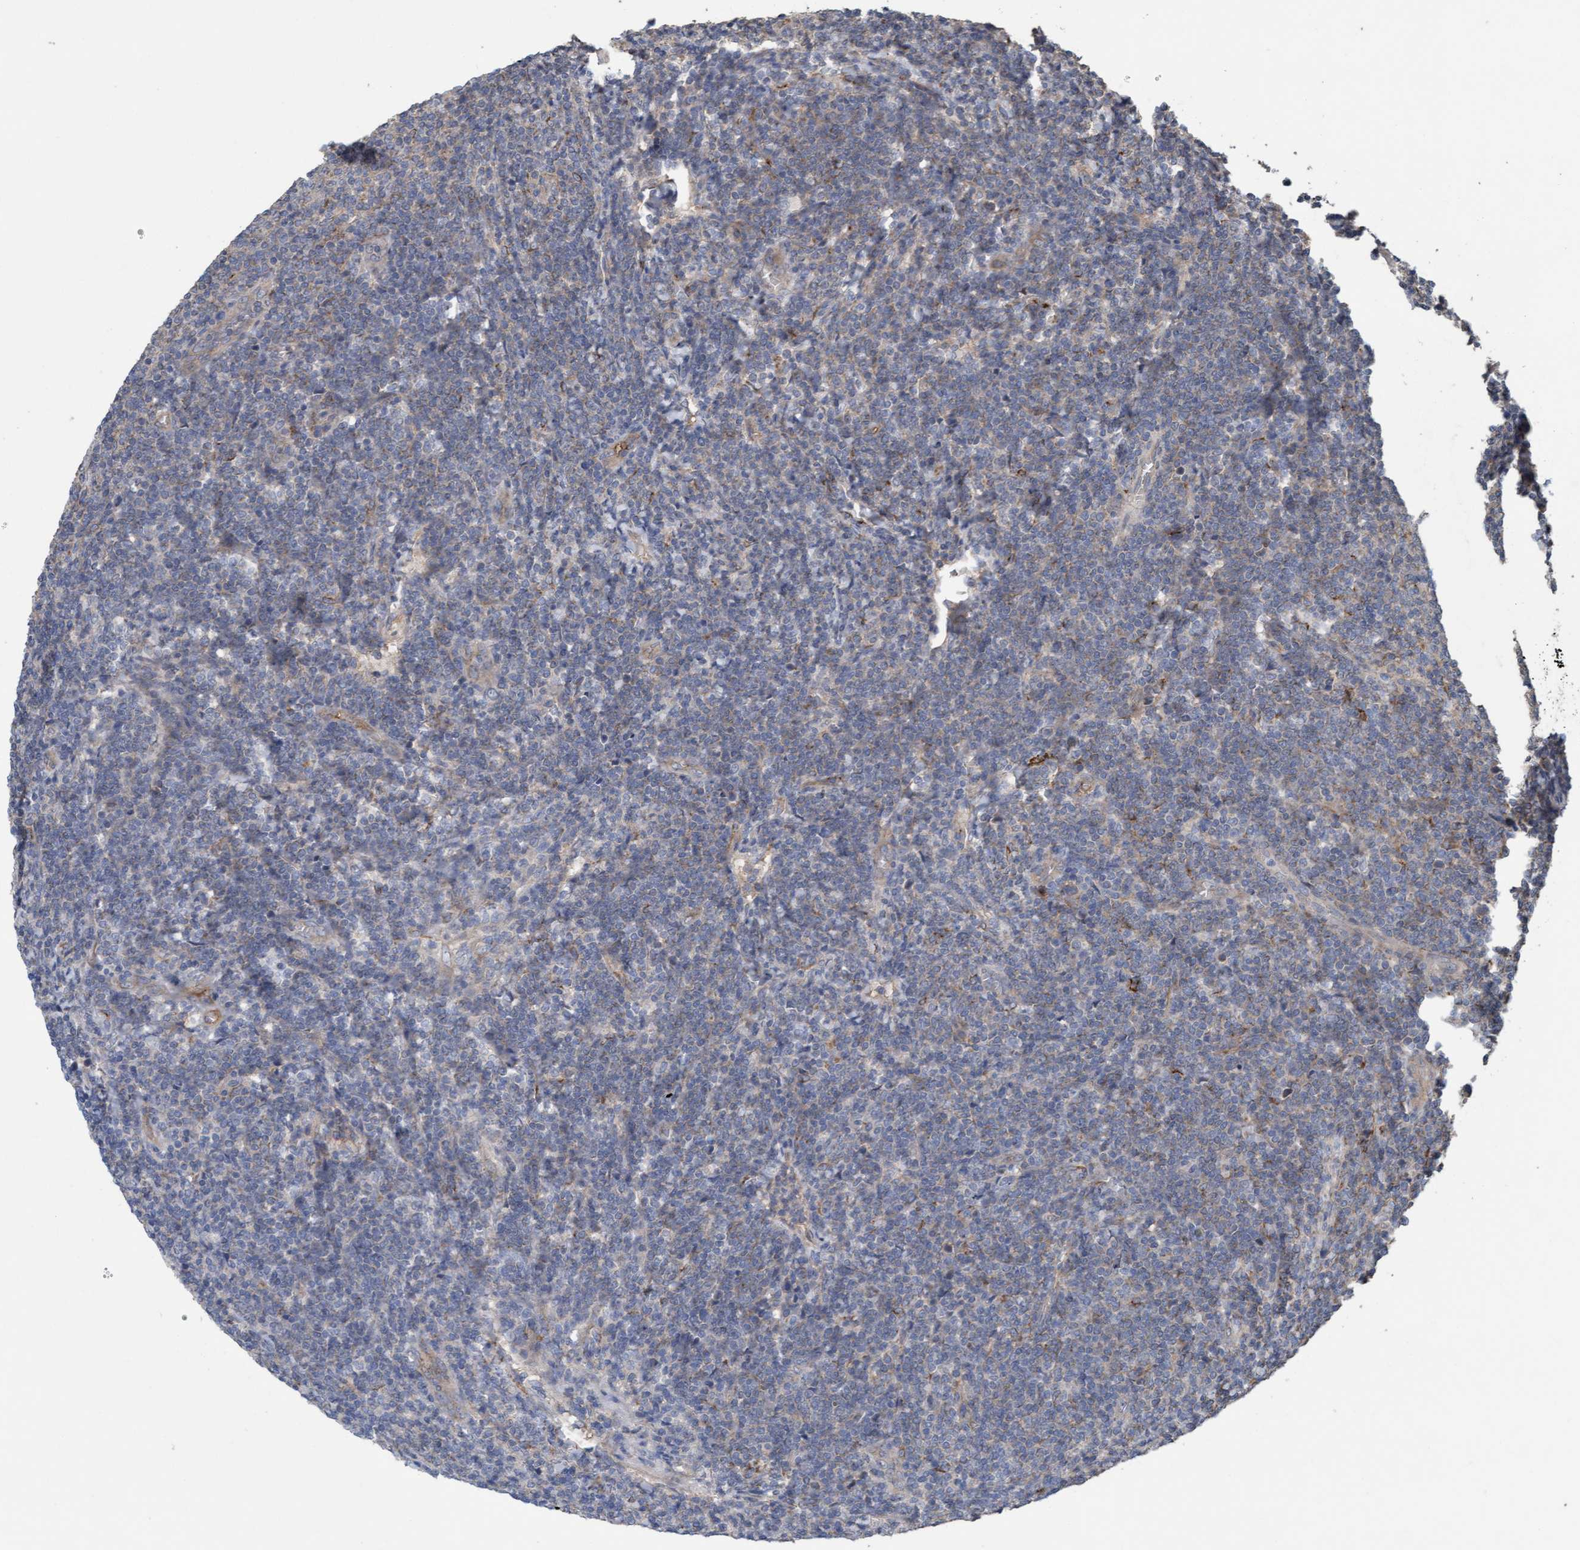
{"staining": {"intensity": "weak", "quantity": "<25%", "location": "cytoplasmic/membranous"}, "tissue": "lymphoma", "cell_type": "Tumor cells", "image_type": "cancer", "snomed": [{"axis": "morphology", "description": "Malignant lymphoma, non-Hodgkin's type, Low grade"}, {"axis": "topography", "description": "Lymph node"}], "caption": "Protein analysis of malignant lymphoma, non-Hodgkin's type (low-grade) exhibits no significant positivity in tumor cells.", "gene": "DDHD2", "patient": {"sex": "male", "age": 66}}